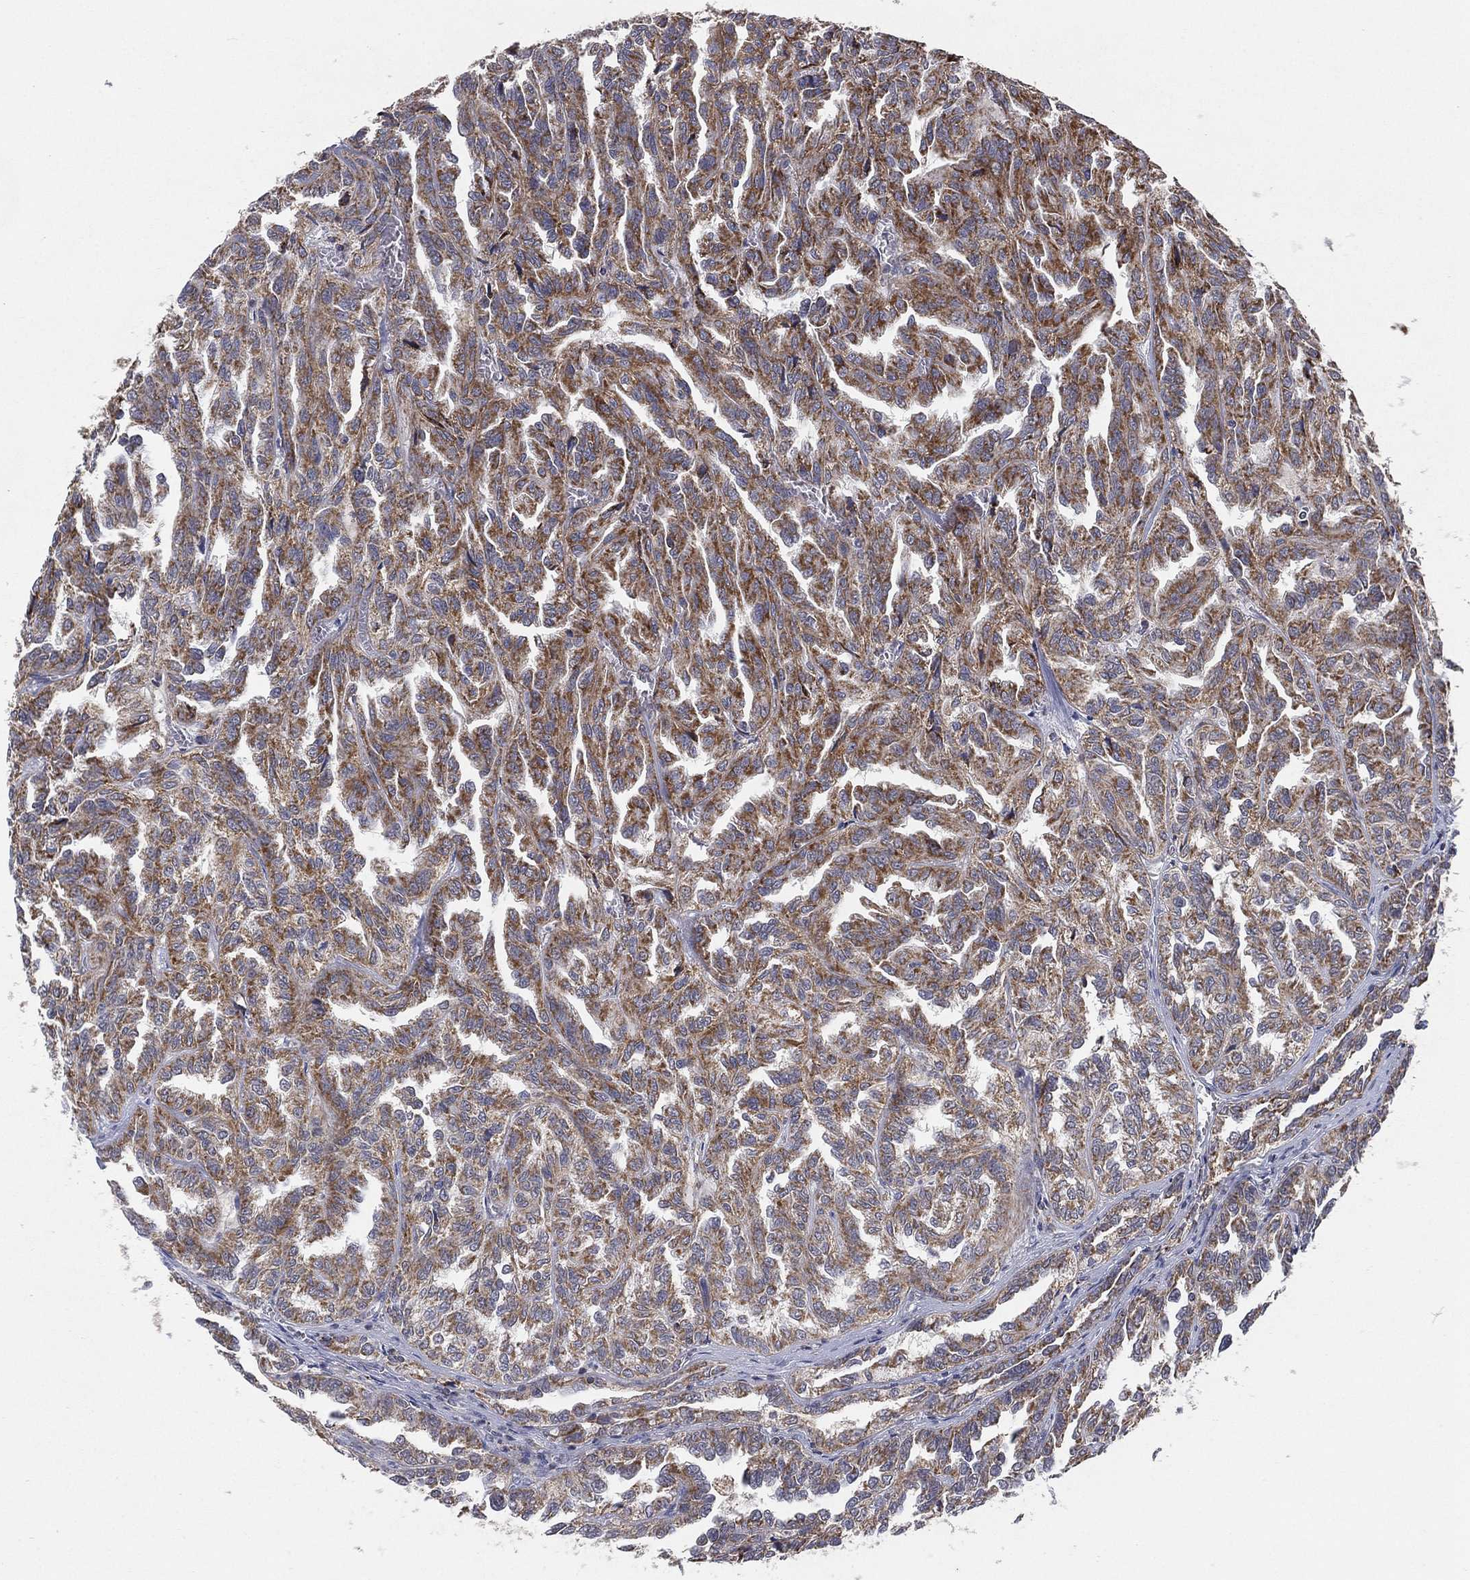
{"staining": {"intensity": "moderate", "quantity": ">75%", "location": "cytoplasmic/membranous"}, "tissue": "renal cancer", "cell_type": "Tumor cells", "image_type": "cancer", "snomed": [{"axis": "morphology", "description": "Adenocarcinoma, NOS"}, {"axis": "topography", "description": "Kidney"}], "caption": "DAB (3,3'-diaminobenzidine) immunohistochemical staining of human adenocarcinoma (renal) shows moderate cytoplasmic/membranous protein expression in about >75% of tumor cells.", "gene": "PSMG4", "patient": {"sex": "male", "age": 79}}